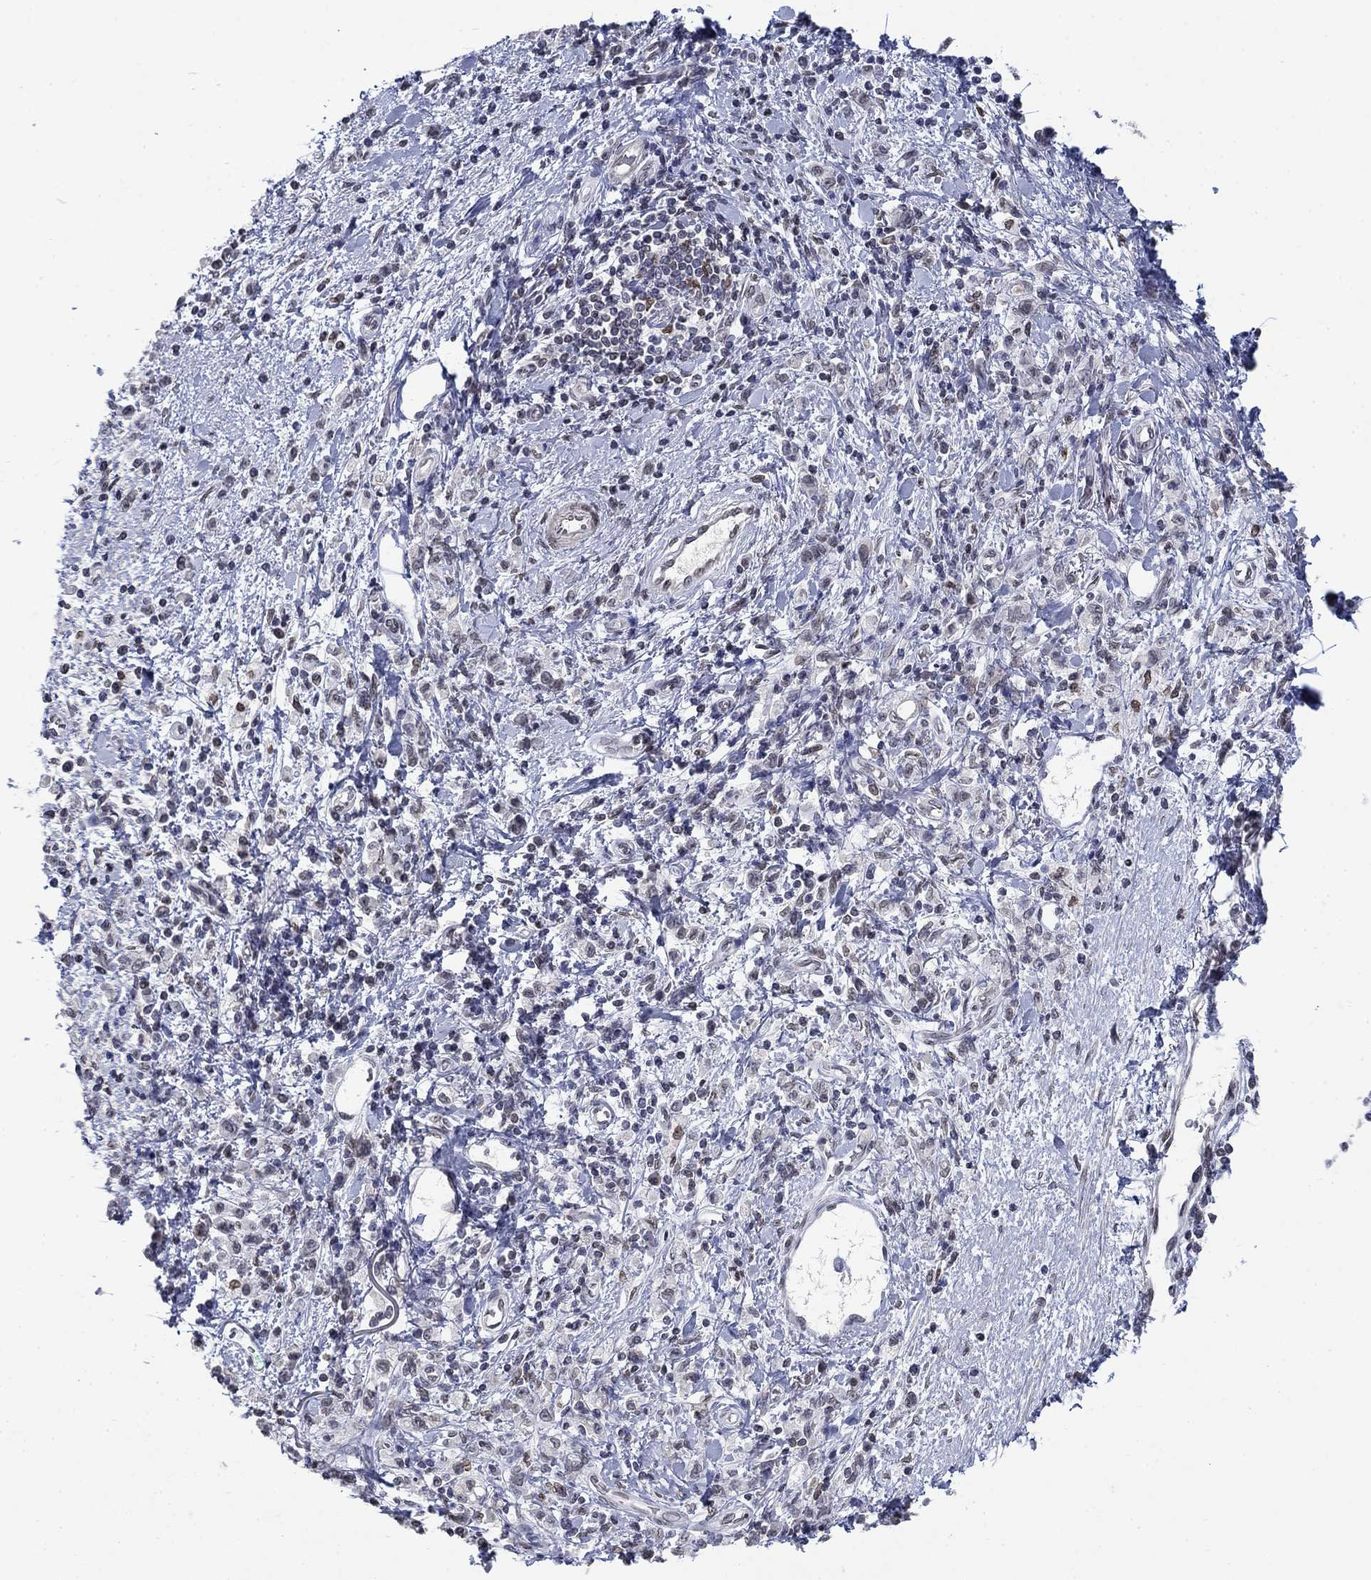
{"staining": {"intensity": "negative", "quantity": "none", "location": "none"}, "tissue": "stomach cancer", "cell_type": "Tumor cells", "image_type": "cancer", "snomed": [{"axis": "morphology", "description": "Adenocarcinoma, NOS"}, {"axis": "topography", "description": "Stomach"}], "caption": "Tumor cells are negative for protein expression in human adenocarcinoma (stomach). Nuclei are stained in blue.", "gene": "TOR1AIP1", "patient": {"sex": "male", "age": 77}}